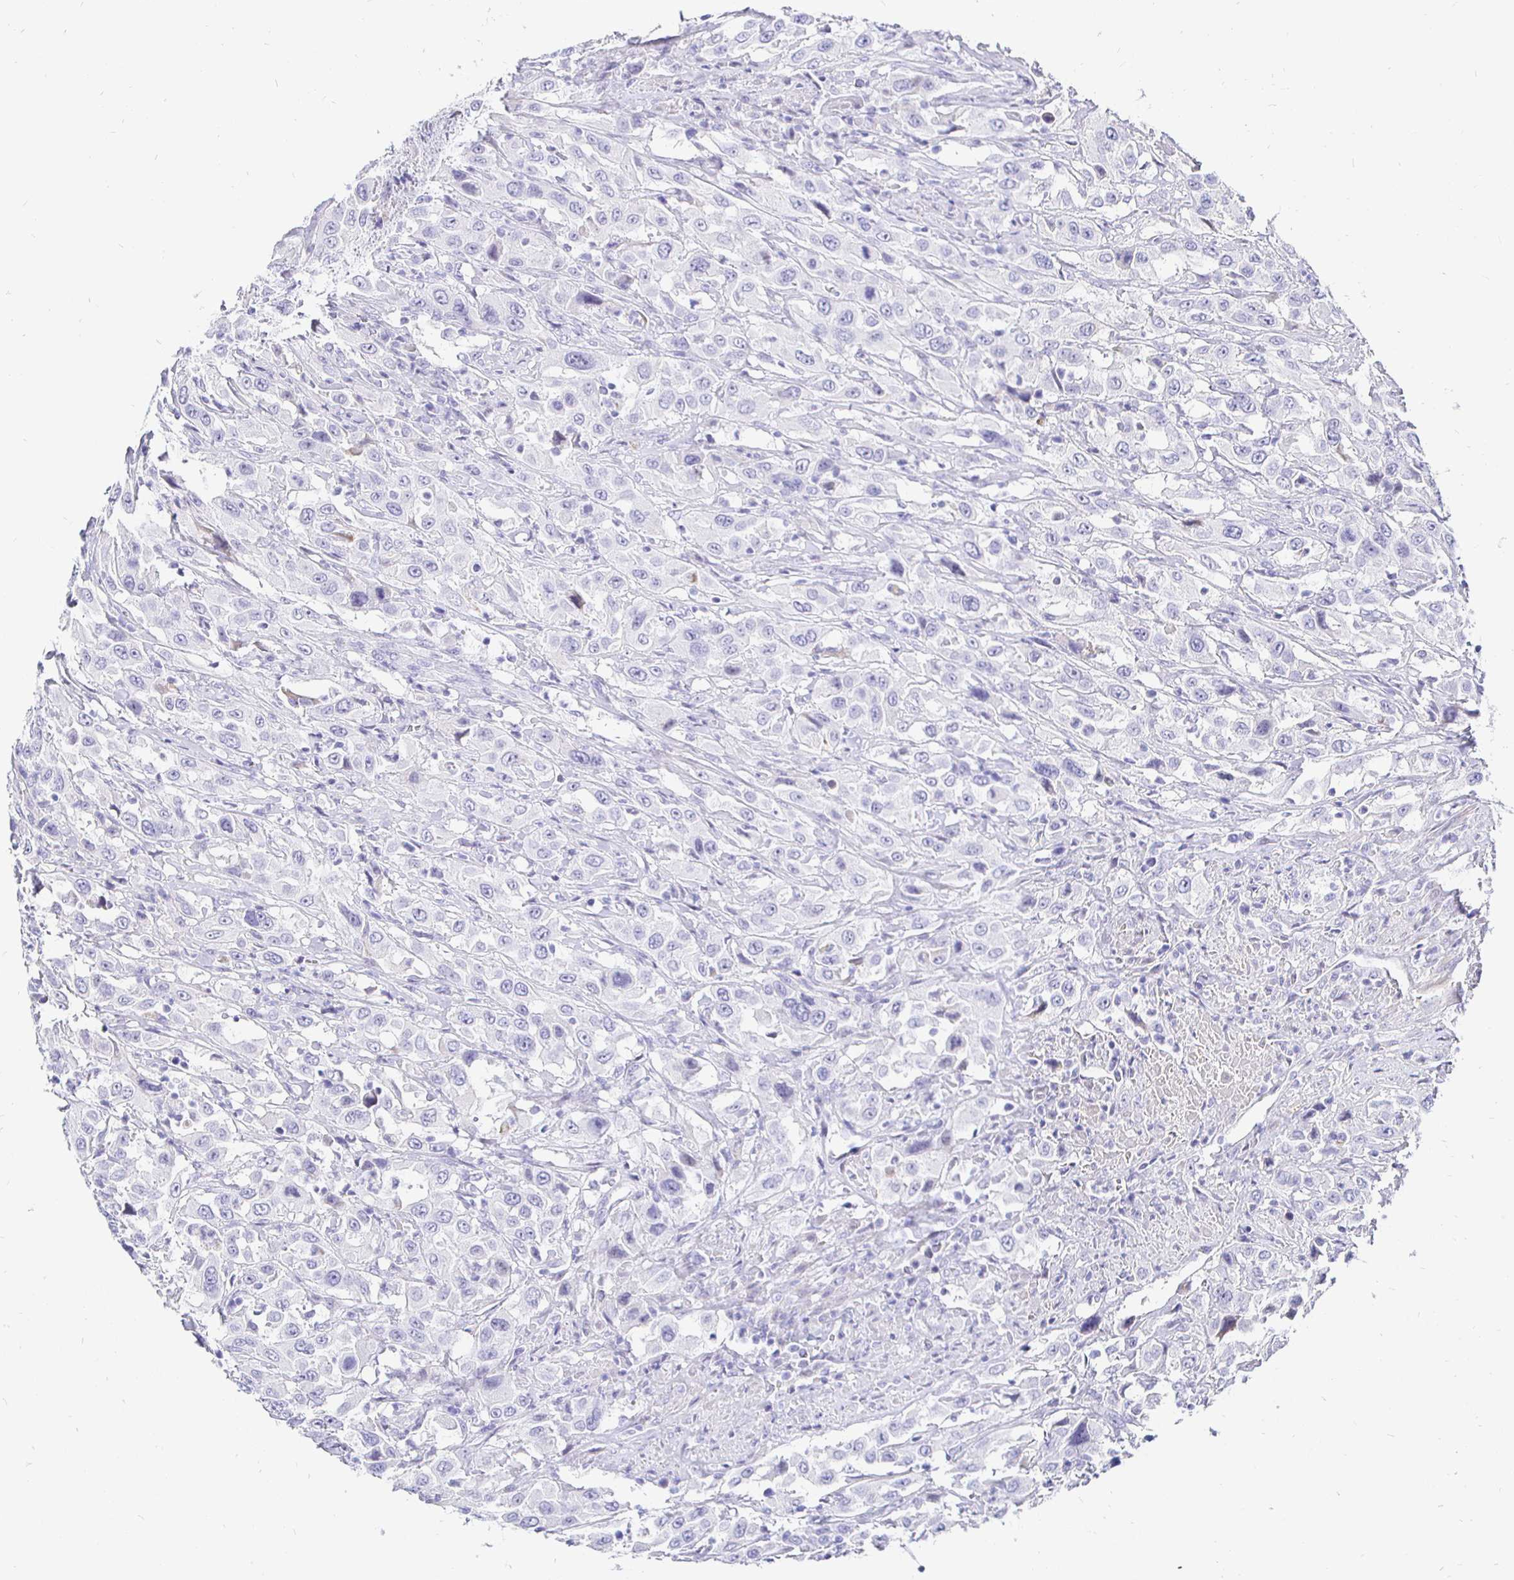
{"staining": {"intensity": "negative", "quantity": "none", "location": "none"}, "tissue": "urothelial cancer", "cell_type": "Tumor cells", "image_type": "cancer", "snomed": [{"axis": "morphology", "description": "Urothelial carcinoma, High grade"}, {"axis": "topography", "description": "Urinary bladder"}], "caption": "A micrograph of human urothelial carcinoma (high-grade) is negative for staining in tumor cells. (Stains: DAB immunohistochemistry with hematoxylin counter stain, Microscopy: brightfield microscopy at high magnification).", "gene": "CR2", "patient": {"sex": "male", "age": 61}}